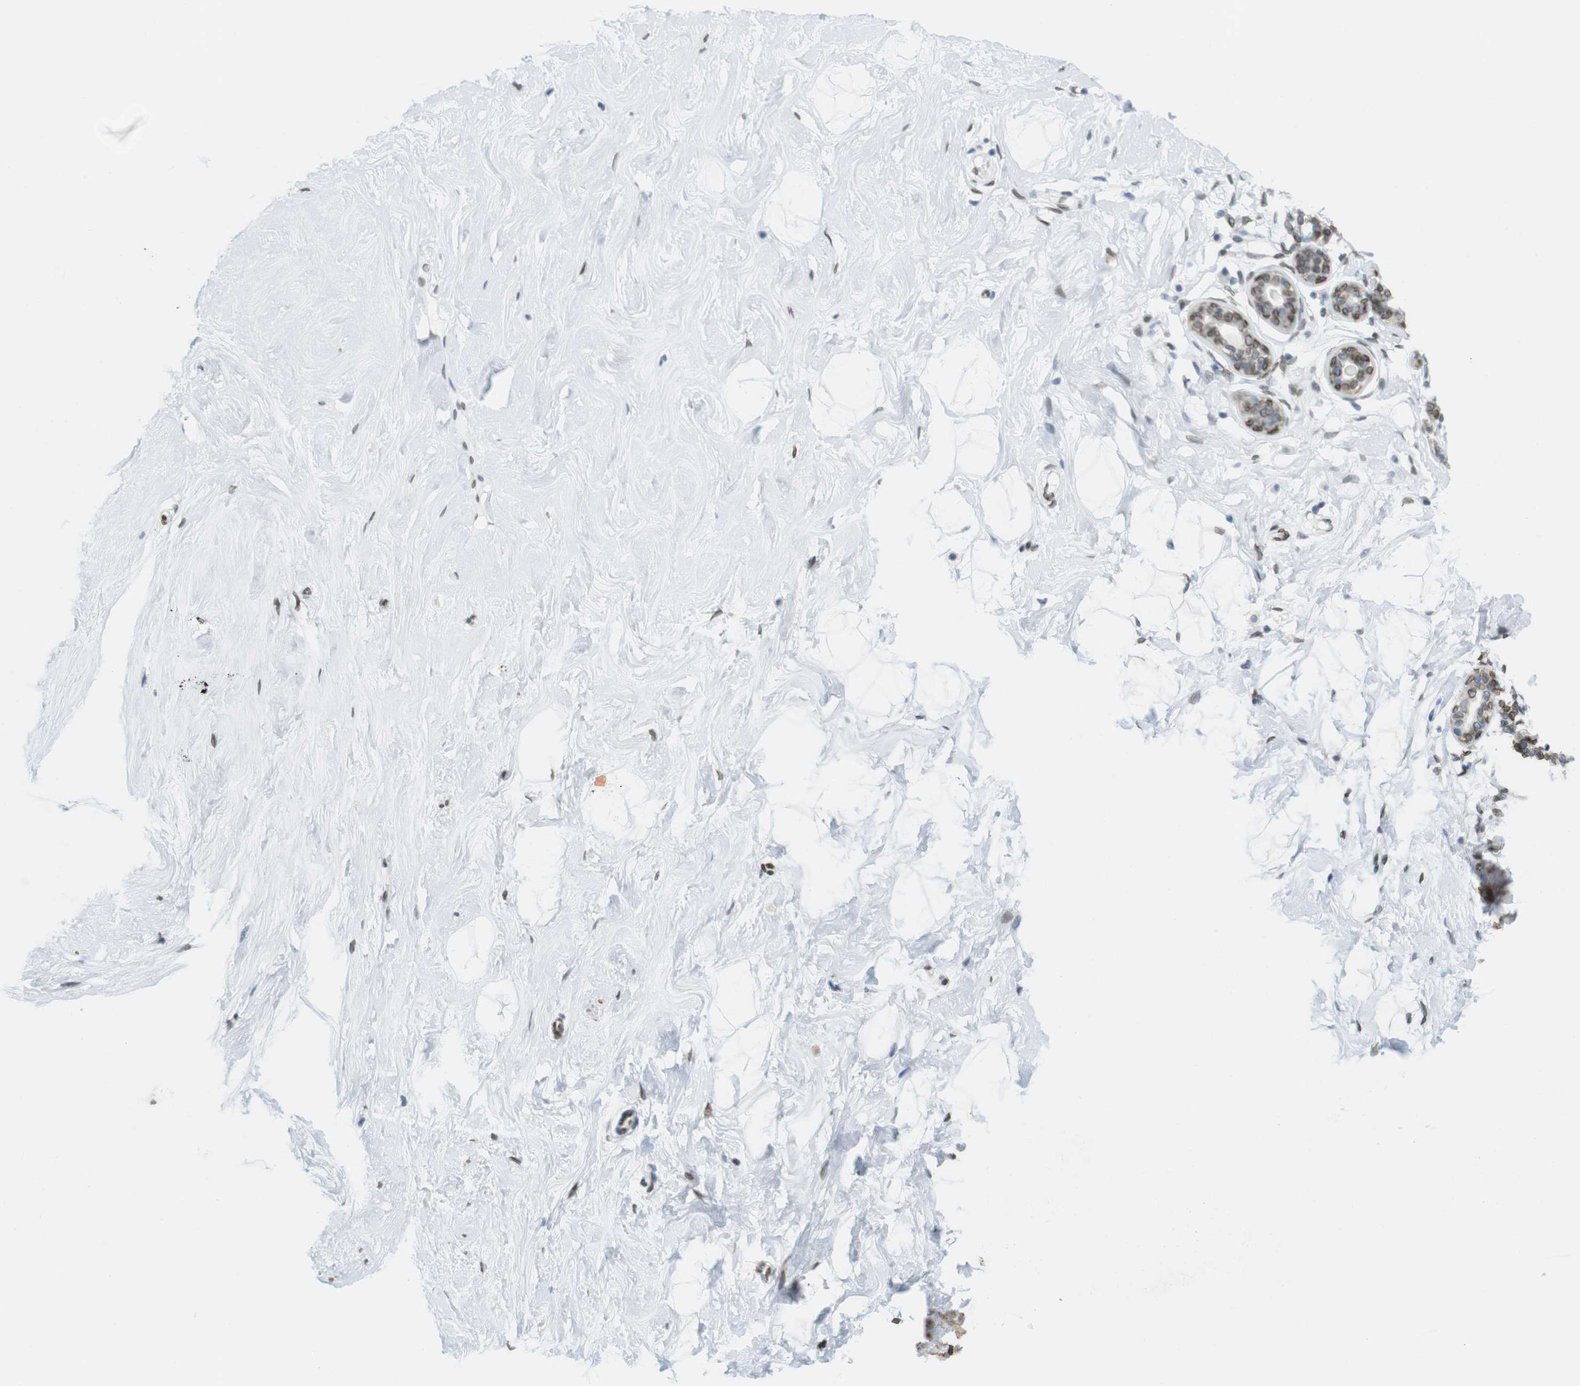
{"staining": {"intensity": "negative", "quantity": "none", "location": "none"}, "tissue": "breast", "cell_type": "Adipocytes", "image_type": "normal", "snomed": [{"axis": "morphology", "description": "Normal tissue, NOS"}, {"axis": "topography", "description": "Breast"}], "caption": "Immunohistochemistry (IHC) image of benign breast: human breast stained with DAB (3,3'-diaminobenzidine) reveals no significant protein positivity in adipocytes.", "gene": "ARL6IP6", "patient": {"sex": "female", "age": 23}}